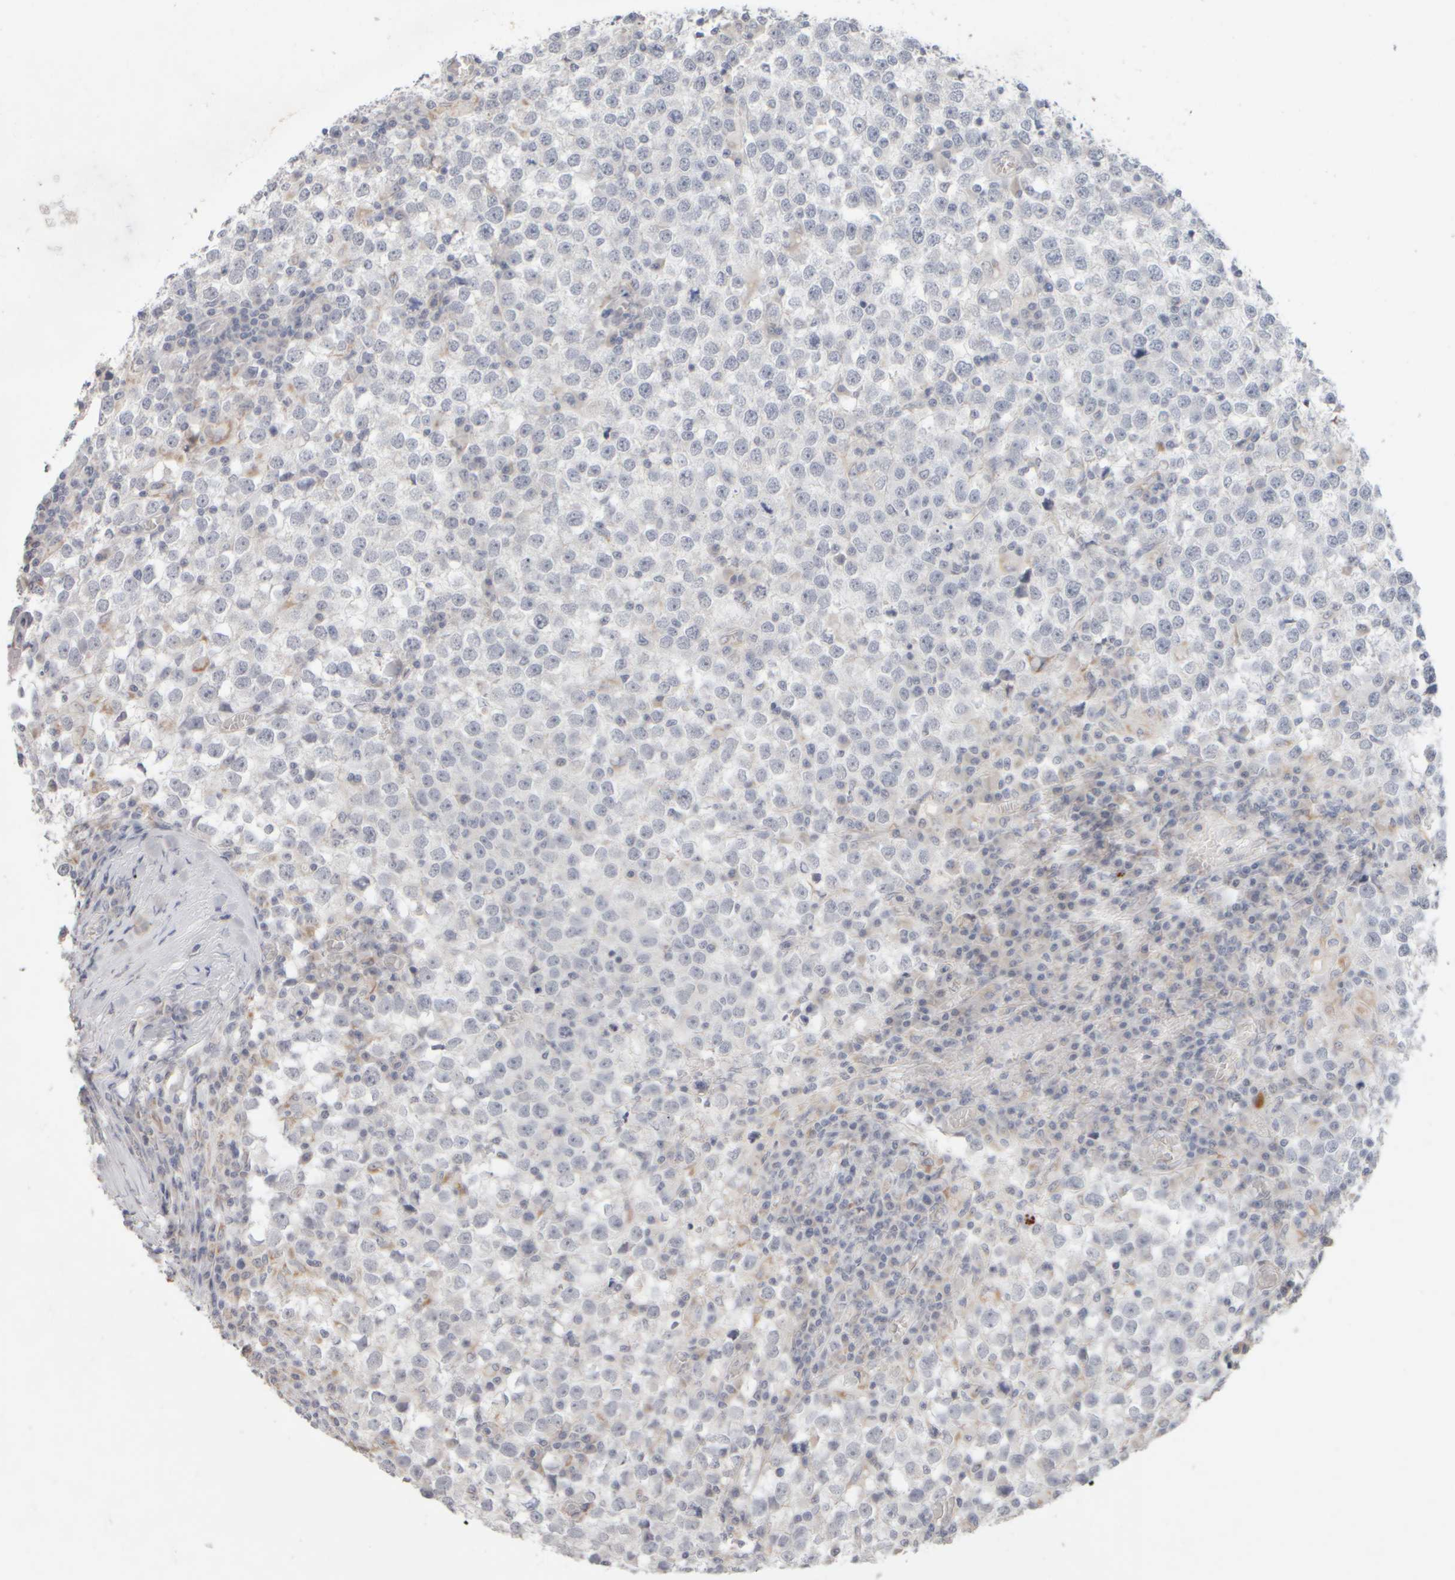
{"staining": {"intensity": "weak", "quantity": "<25%", "location": "cytoplasmic/membranous"}, "tissue": "testis cancer", "cell_type": "Tumor cells", "image_type": "cancer", "snomed": [{"axis": "morphology", "description": "Seminoma, NOS"}, {"axis": "topography", "description": "Testis"}], "caption": "Human testis cancer (seminoma) stained for a protein using immunohistochemistry reveals no staining in tumor cells.", "gene": "ZNF112", "patient": {"sex": "male", "age": 65}}